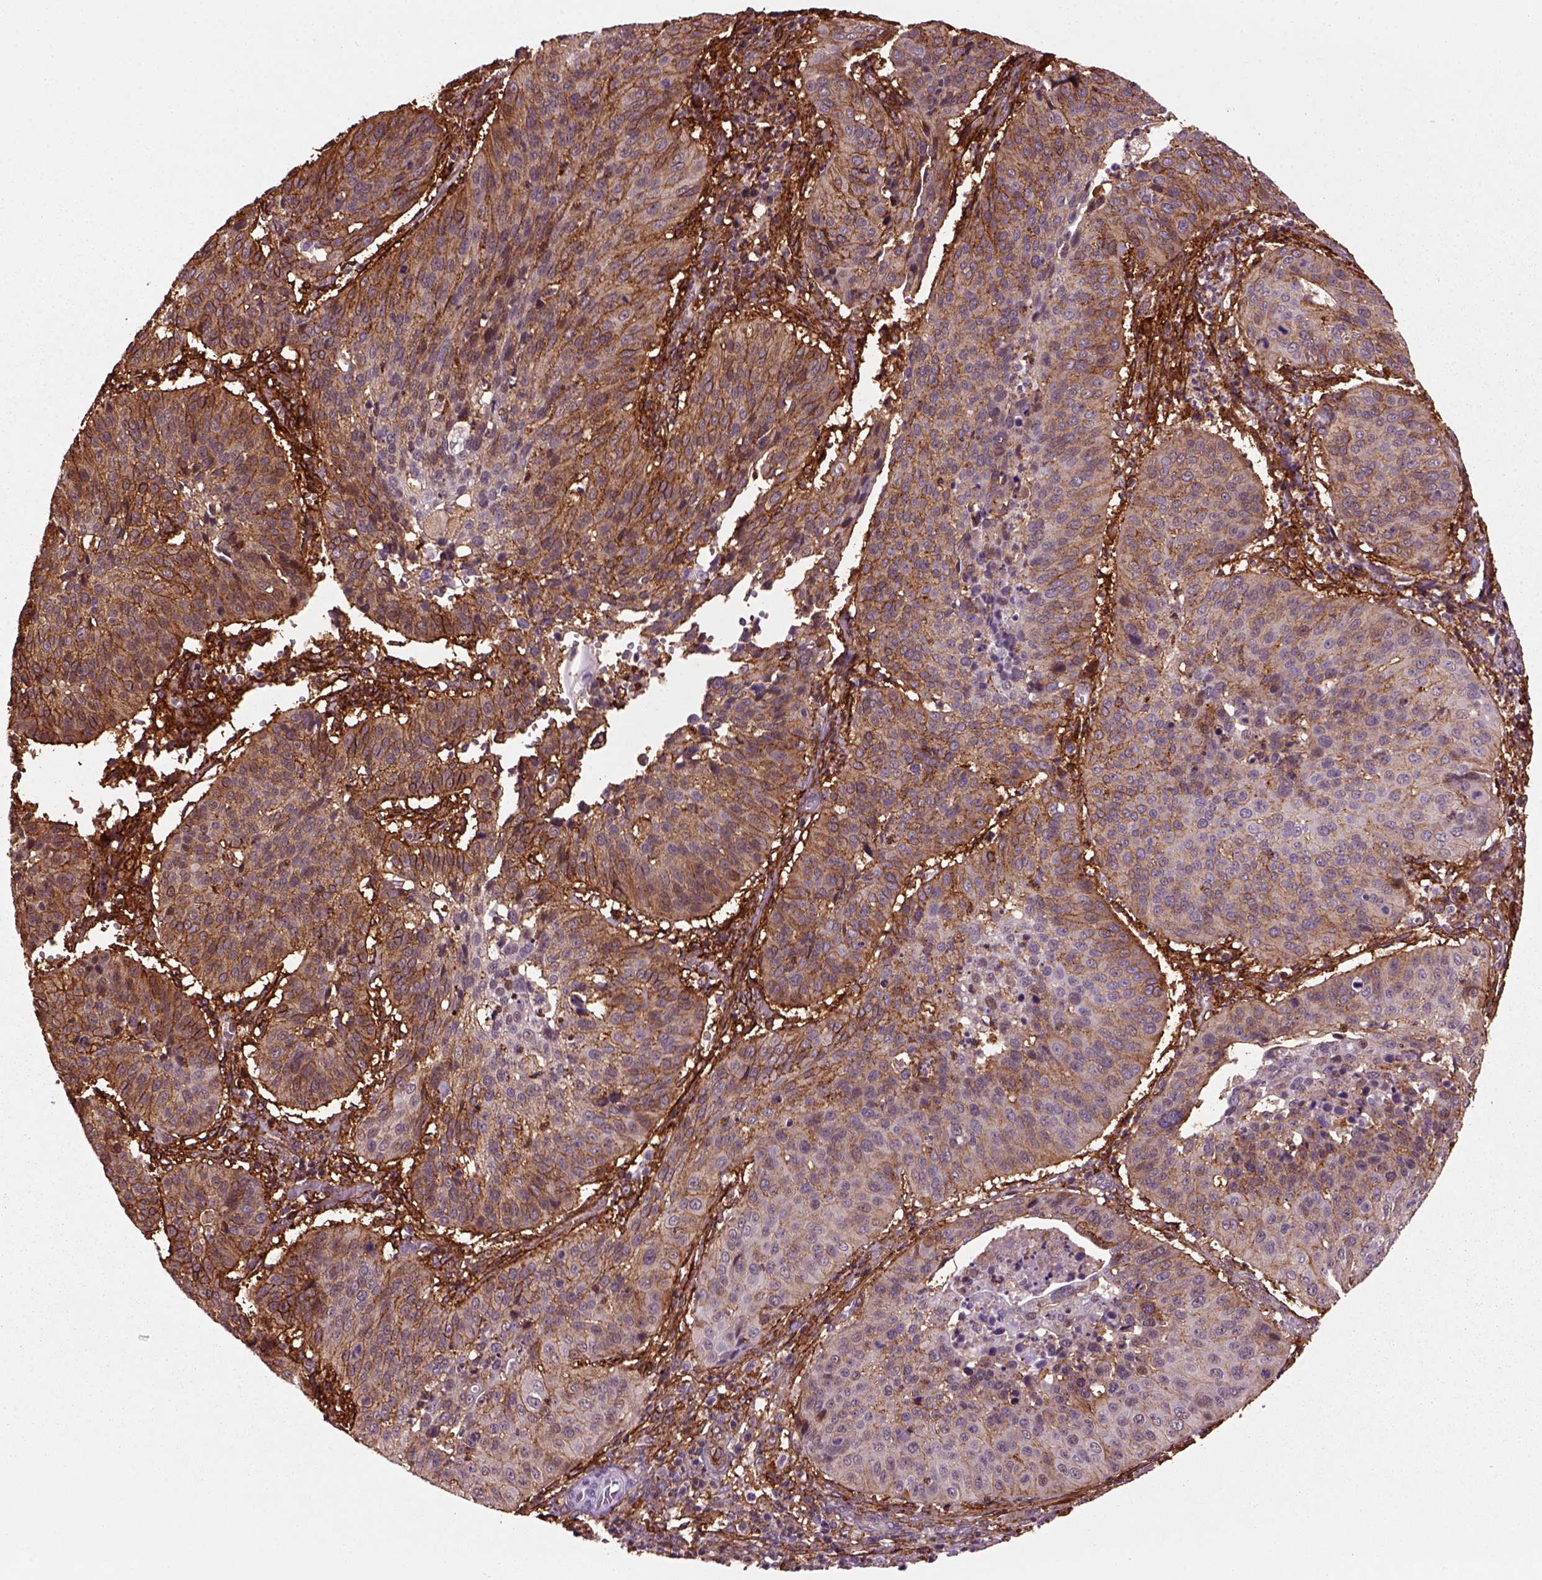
{"staining": {"intensity": "strong", "quantity": "25%-75%", "location": "cytoplasmic/membranous"}, "tissue": "cervical cancer", "cell_type": "Tumor cells", "image_type": "cancer", "snomed": [{"axis": "morphology", "description": "Normal tissue, NOS"}, {"axis": "morphology", "description": "Squamous cell carcinoma, NOS"}, {"axis": "topography", "description": "Cervix"}], "caption": "Cervical cancer (squamous cell carcinoma) was stained to show a protein in brown. There is high levels of strong cytoplasmic/membranous staining in approximately 25%-75% of tumor cells.", "gene": "MARCKS", "patient": {"sex": "female", "age": 39}}